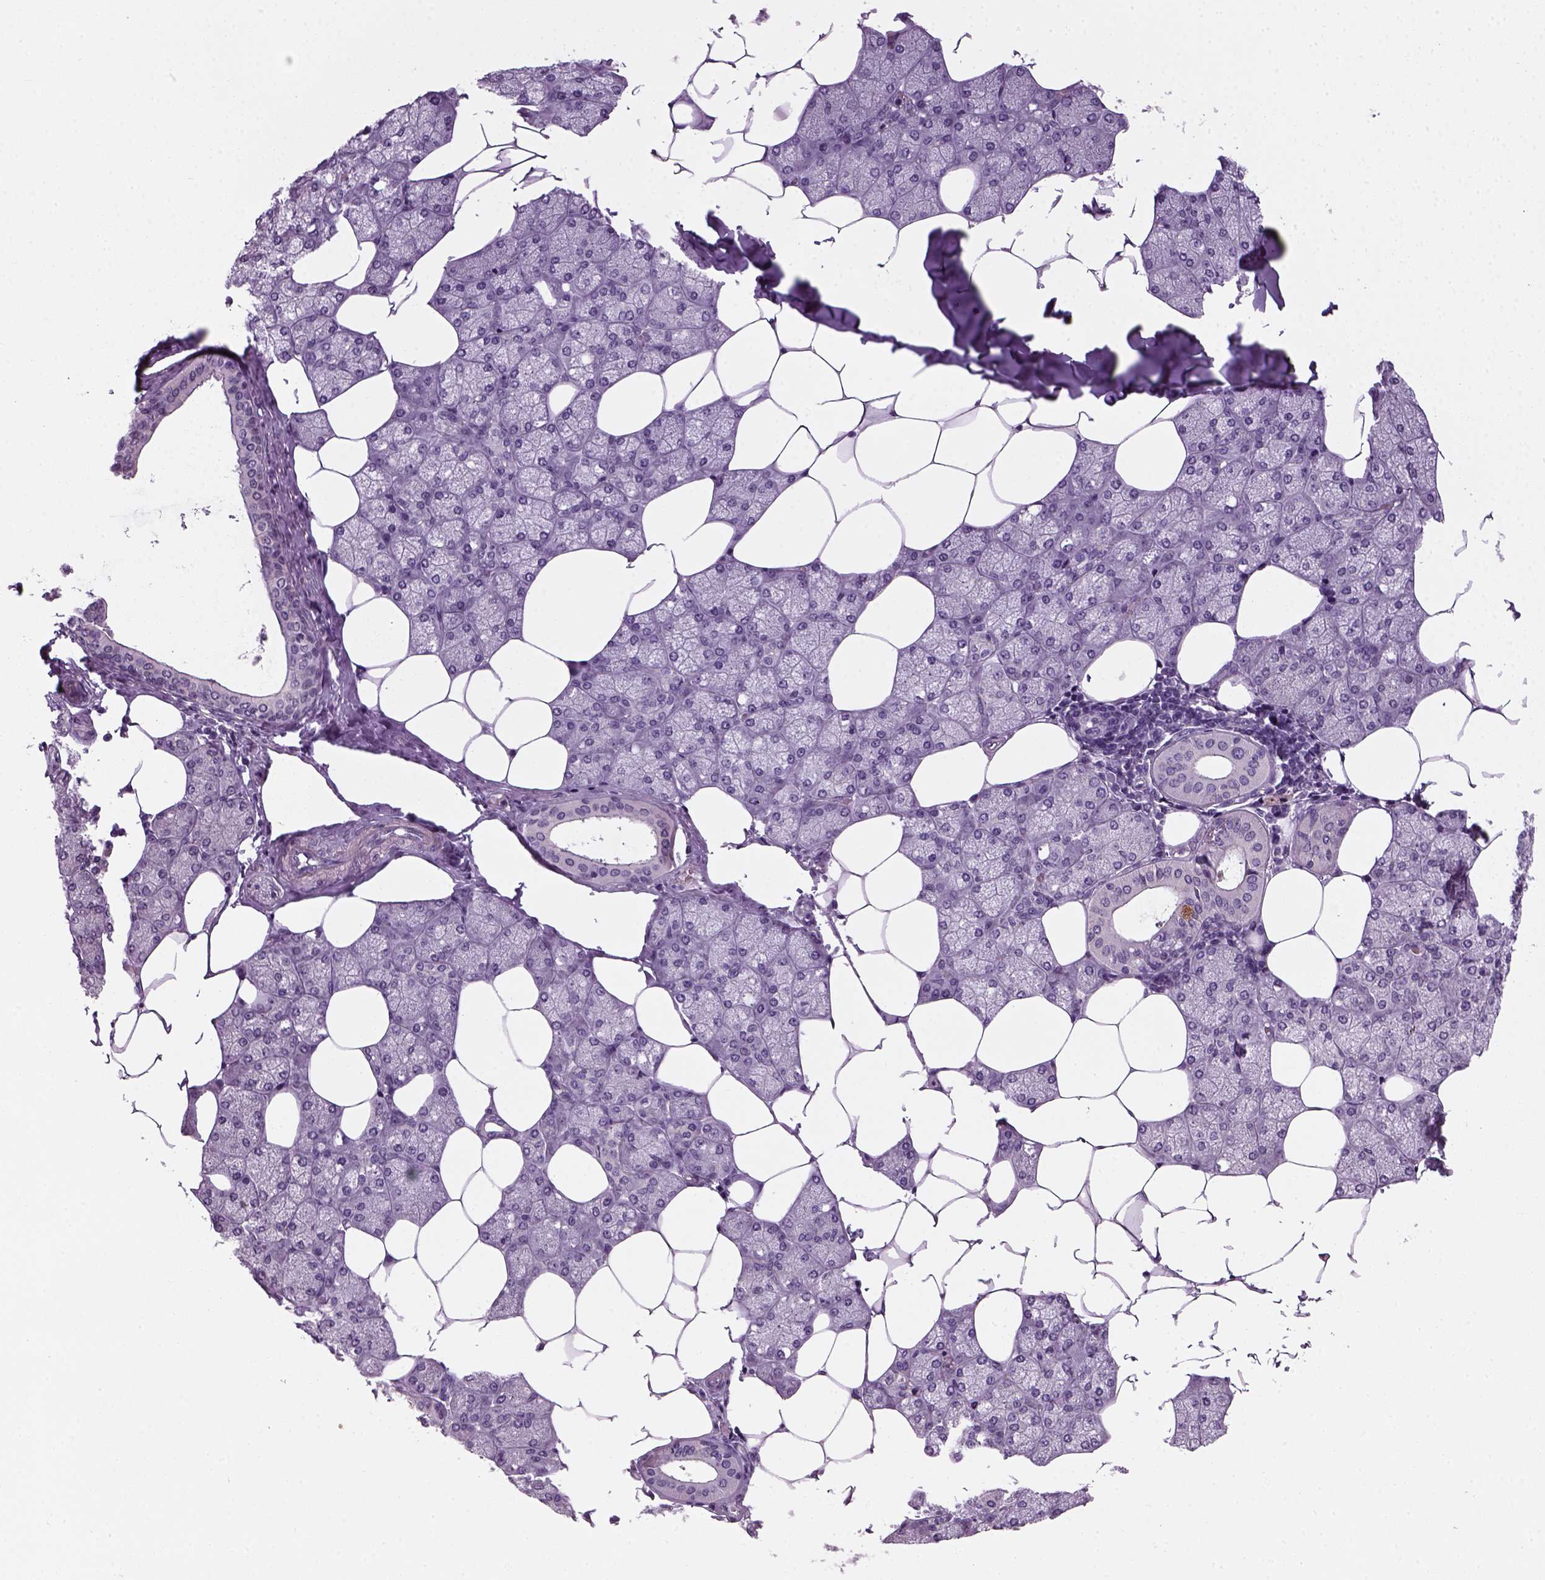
{"staining": {"intensity": "negative", "quantity": "none", "location": "none"}, "tissue": "salivary gland", "cell_type": "Glandular cells", "image_type": "normal", "snomed": [{"axis": "morphology", "description": "Normal tissue, NOS"}, {"axis": "topography", "description": "Salivary gland"}], "caption": "Immunohistochemistry (IHC) image of unremarkable salivary gland stained for a protein (brown), which exhibits no positivity in glandular cells.", "gene": "ELOVL3", "patient": {"sex": "female", "age": 43}}